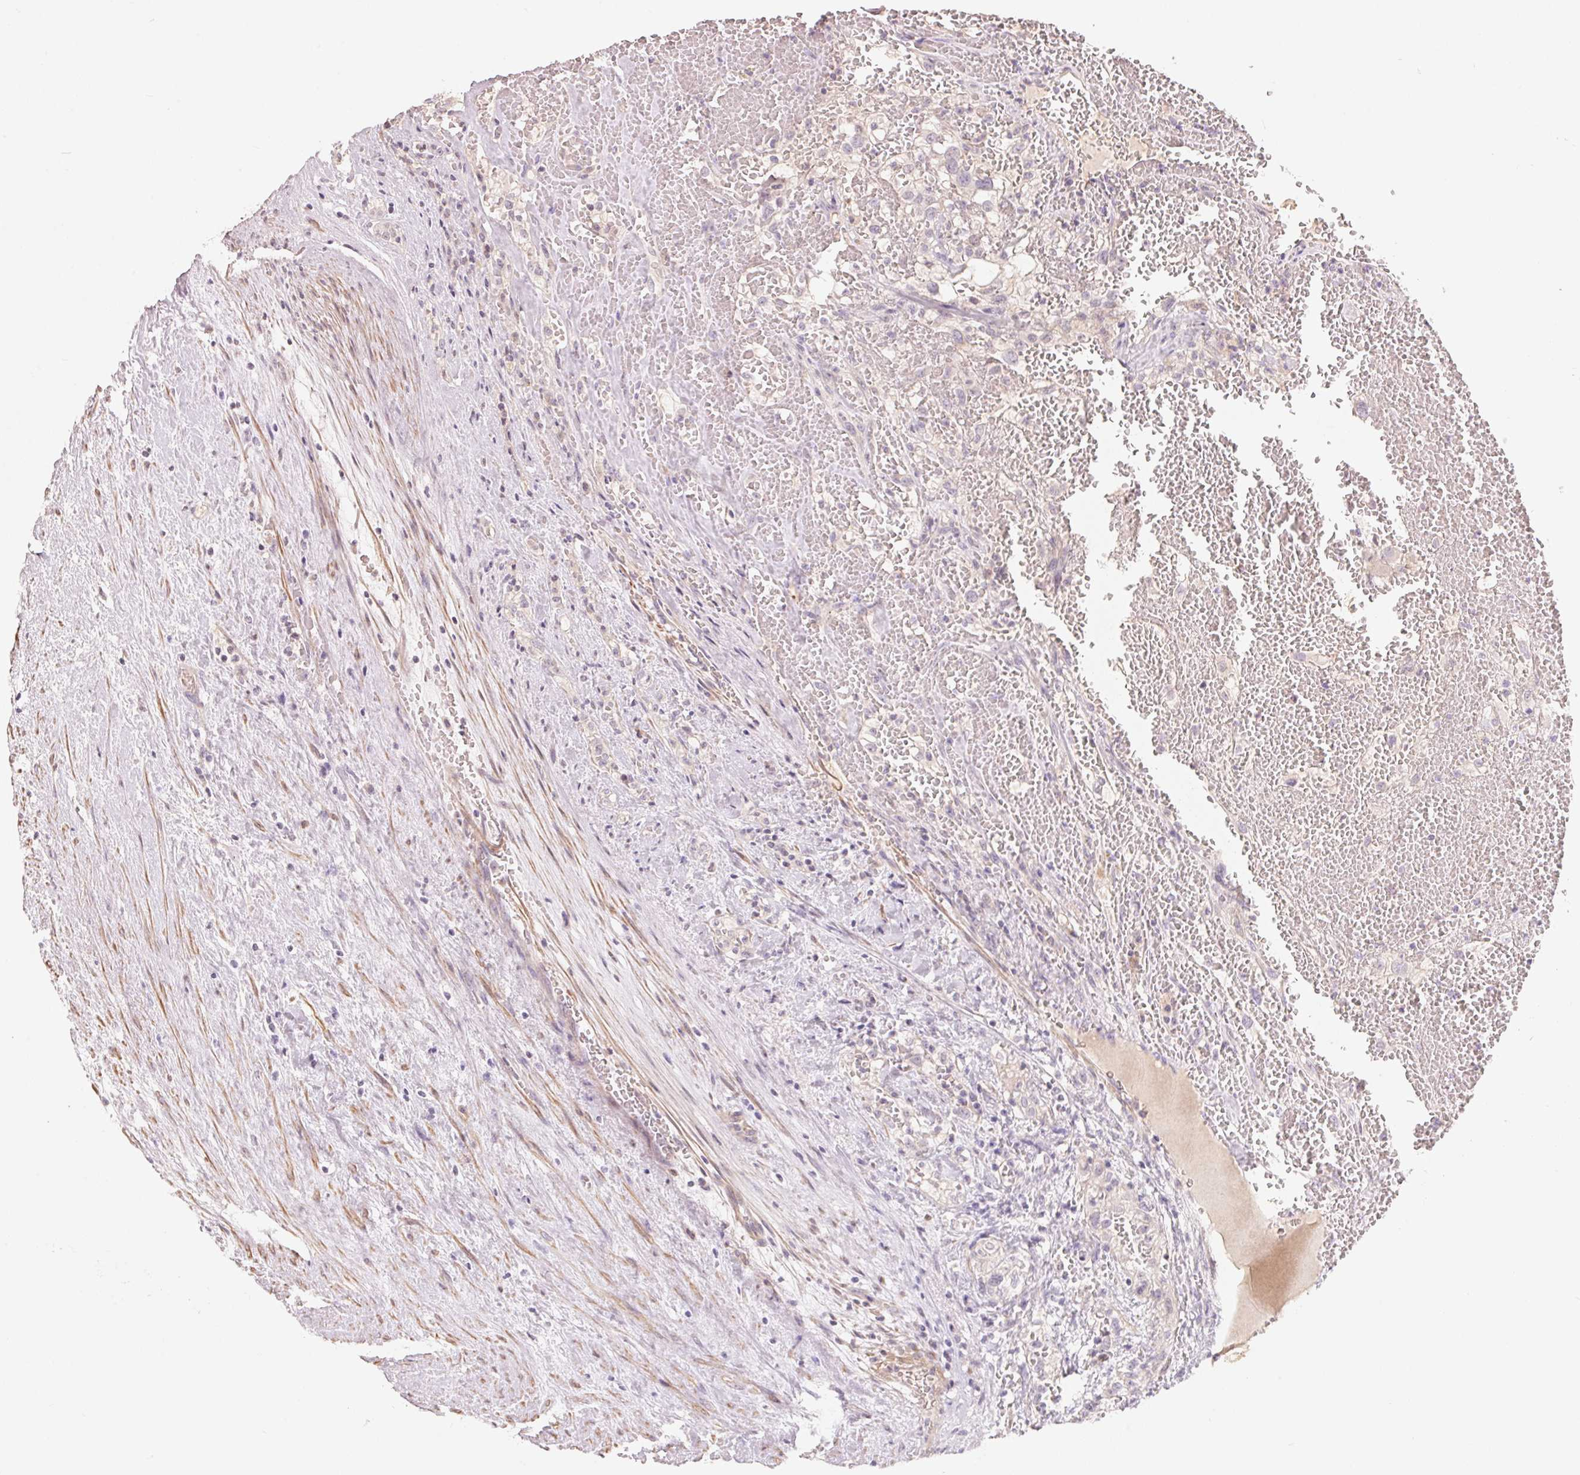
{"staining": {"intensity": "negative", "quantity": "none", "location": "none"}, "tissue": "renal cancer", "cell_type": "Tumor cells", "image_type": "cancer", "snomed": [{"axis": "morphology", "description": "Adenocarcinoma, NOS"}, {"axis": "topography", "description": "Kidney"}], "caption": "Tumor cells are negative for protein expression in human adenocarcinoma (renal).", "gene": "TP53AIP1", "patient": {"sex": "female", "age": 74}}